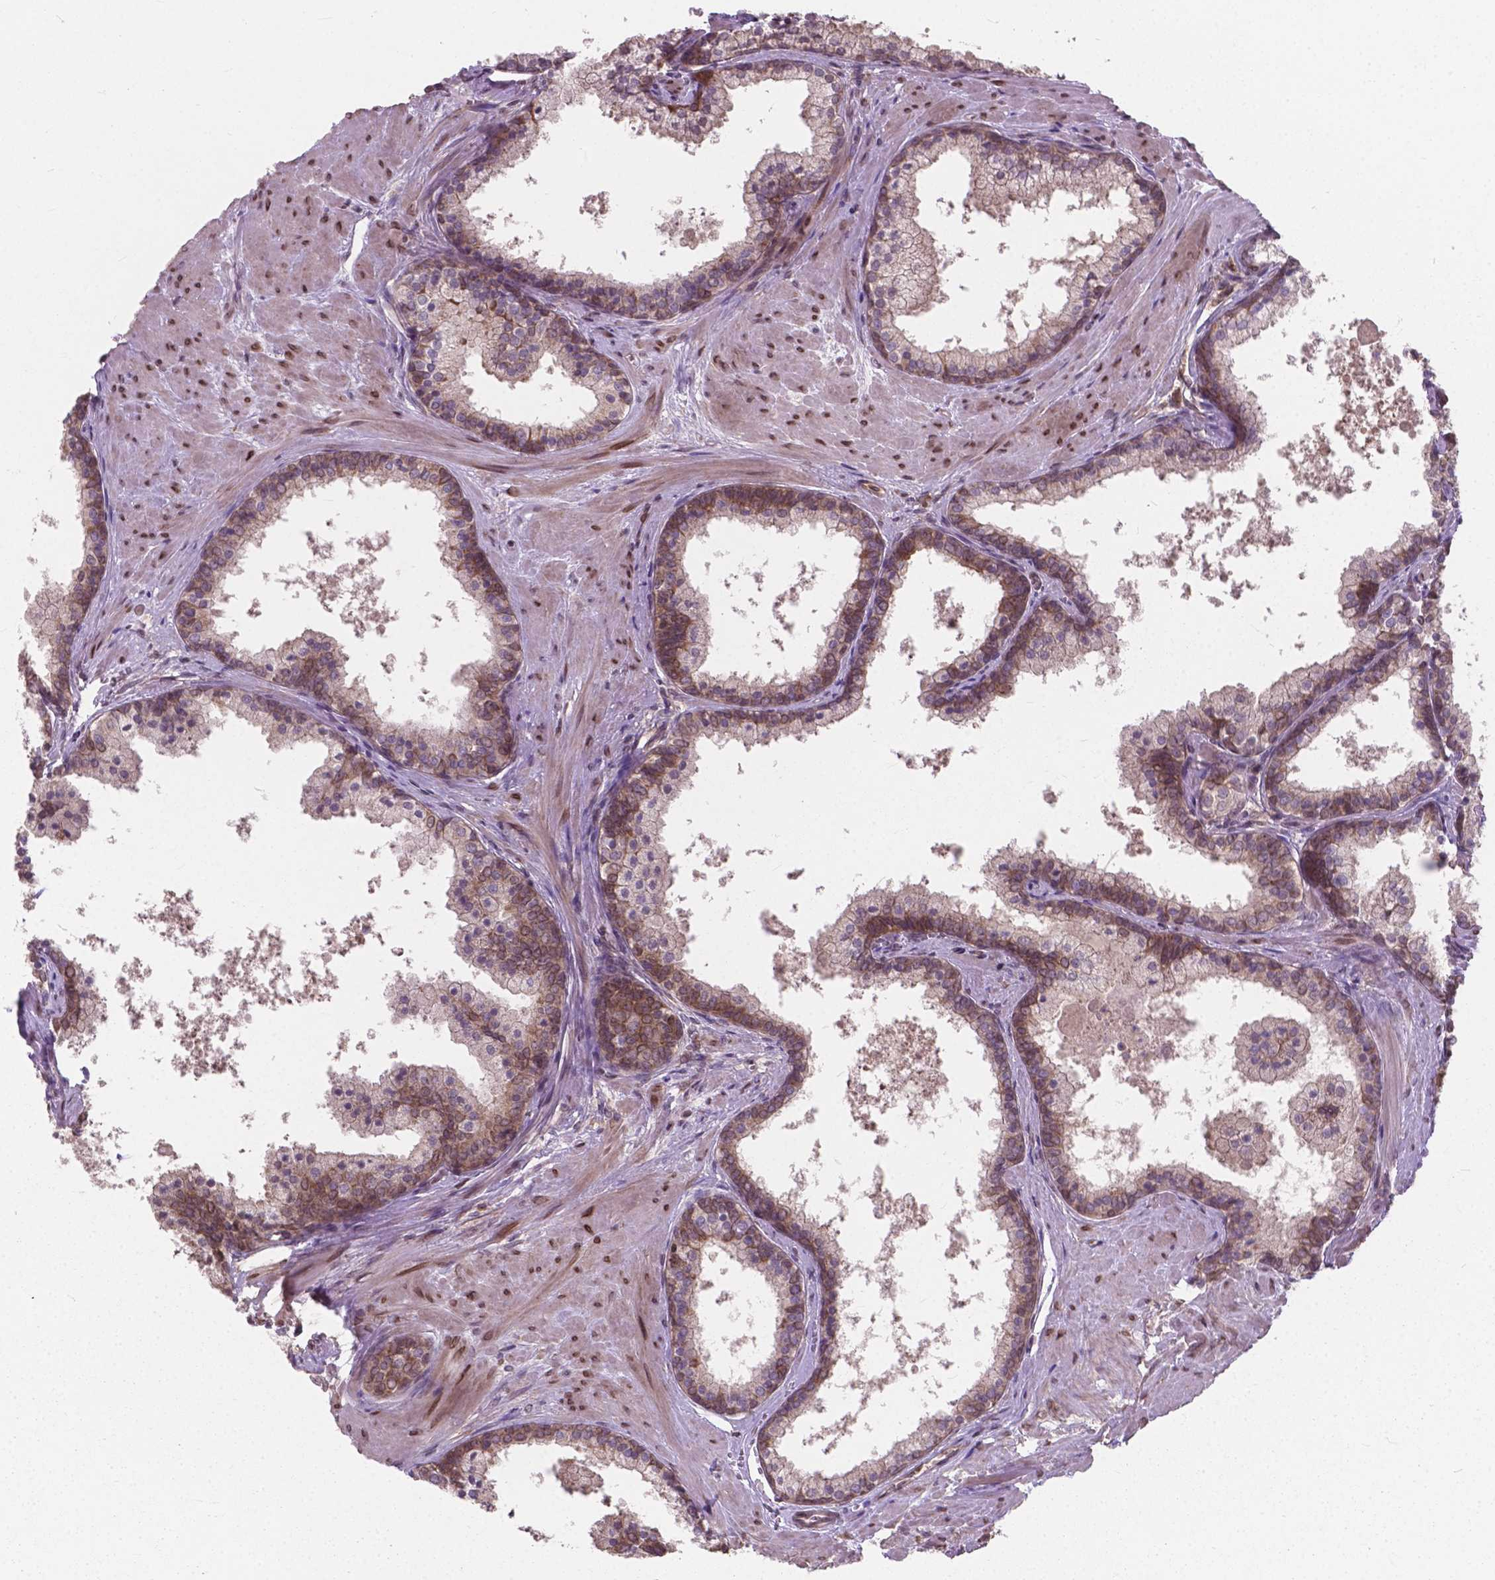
{"staining": {"intensity": "moderate", "quantity": "25%-75%", "location": "cytoplasmic/membranous"}, "tissue": "prostate", "cell_type": "Glandular cells", "image_type": "normal", "snomed": [{"axis": "morphology", "description": "Normal tissue, NOS"}, {"axis": "topography", "description": "Prostate"}], "caption": "Immunohistochemistry (DAB) staining of unremarkable human prostate displays moderate cytoplasmic/membranous protein staining in about 25%-75% of glandular cells. The staining is performed using DAB (3,3'-diaminobenzidine) brown chromogen to label protein expression. The nuclei are counter-stained blue using hematoxylin.", "gene": "MRPL33", "patient": {"sex": "male", "age": 61}}